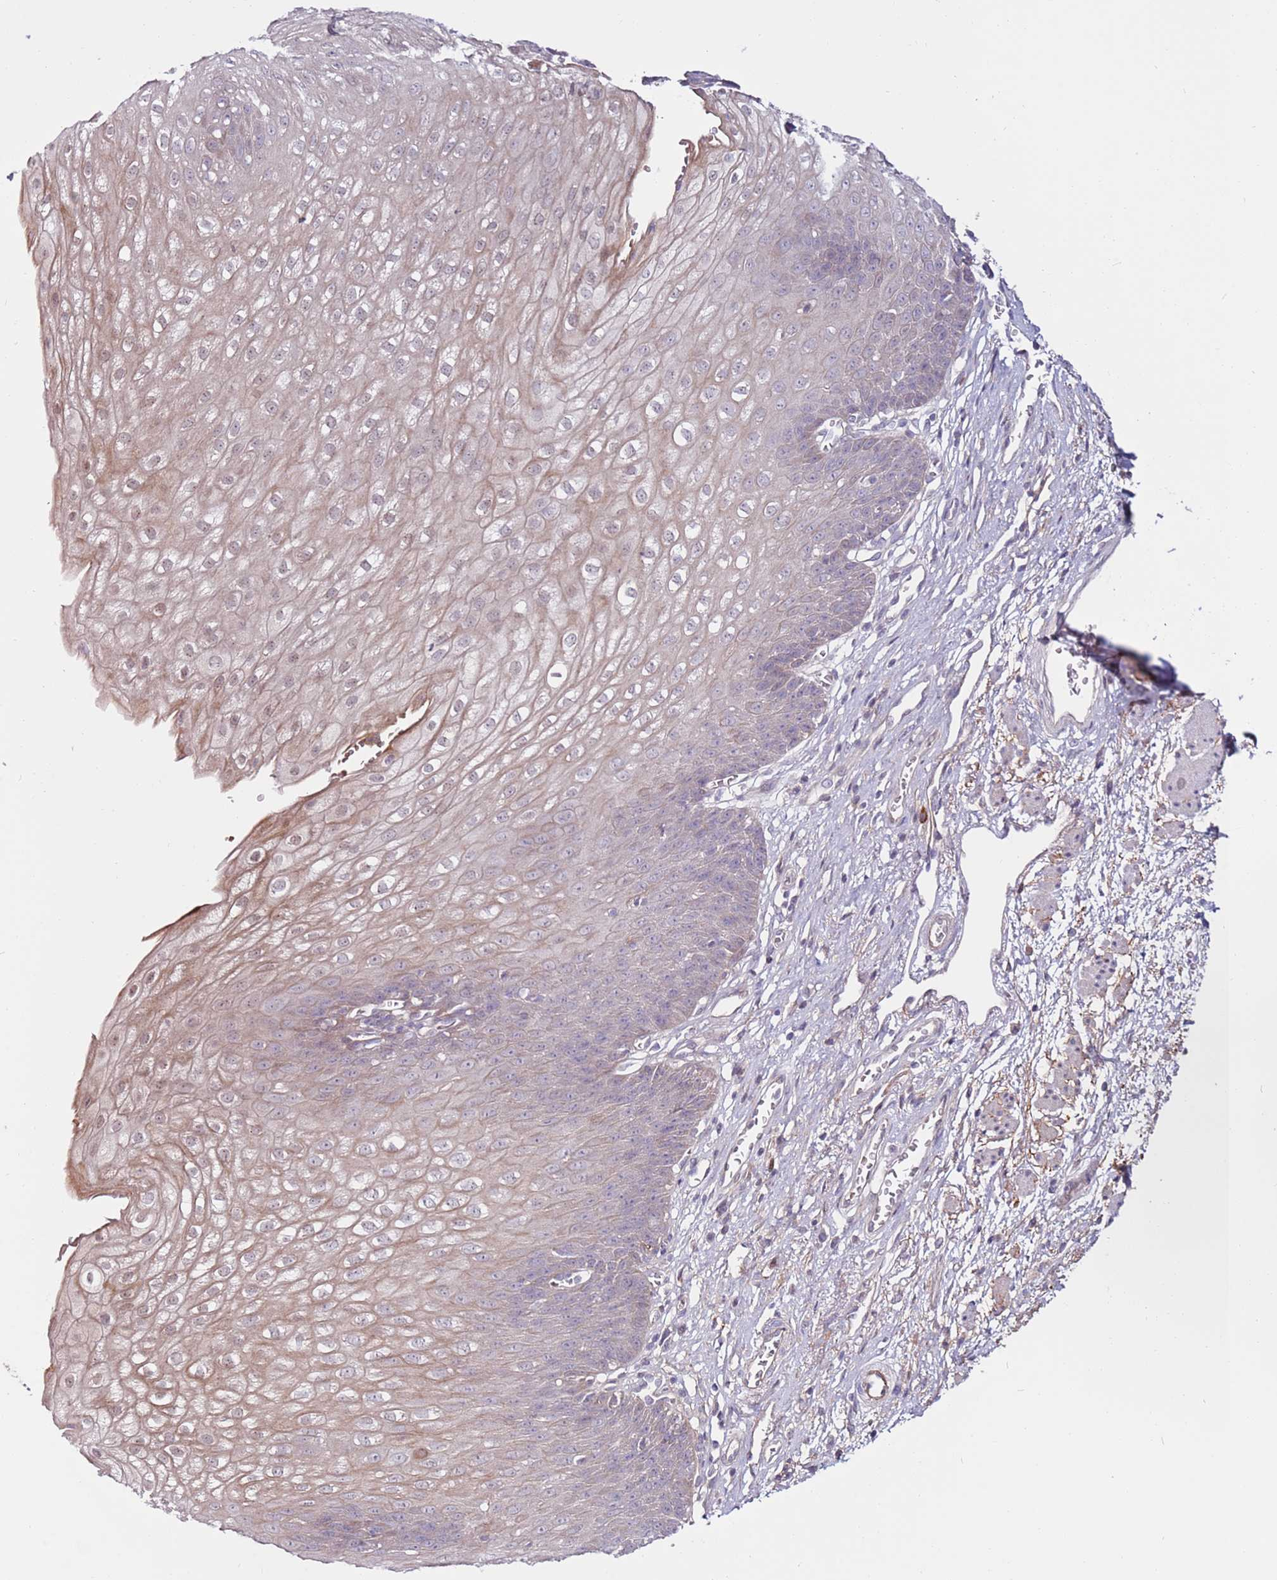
{"staining": {"intensity": "moderate", "quantity": "25%-75%", "location": "cytoplasmic/membranous"}, "tissue": "esophagus", "cell_type": "Squamous epithelial cells", "image_type": "normal", "snomed": [{"axis": "morphology", "description": "Normal tissue, NOS"}, {"axis": "topography", "description": "Esophagus"}], "caption": "Brown immunohistochemical staining in benign human esophagus exhibits moderate cytoplasmic/membranous expression in about 25%-75% of squamous epithelial cells.", "gene": "MTG2", "patient": {"sex": "male", "age": 71}}